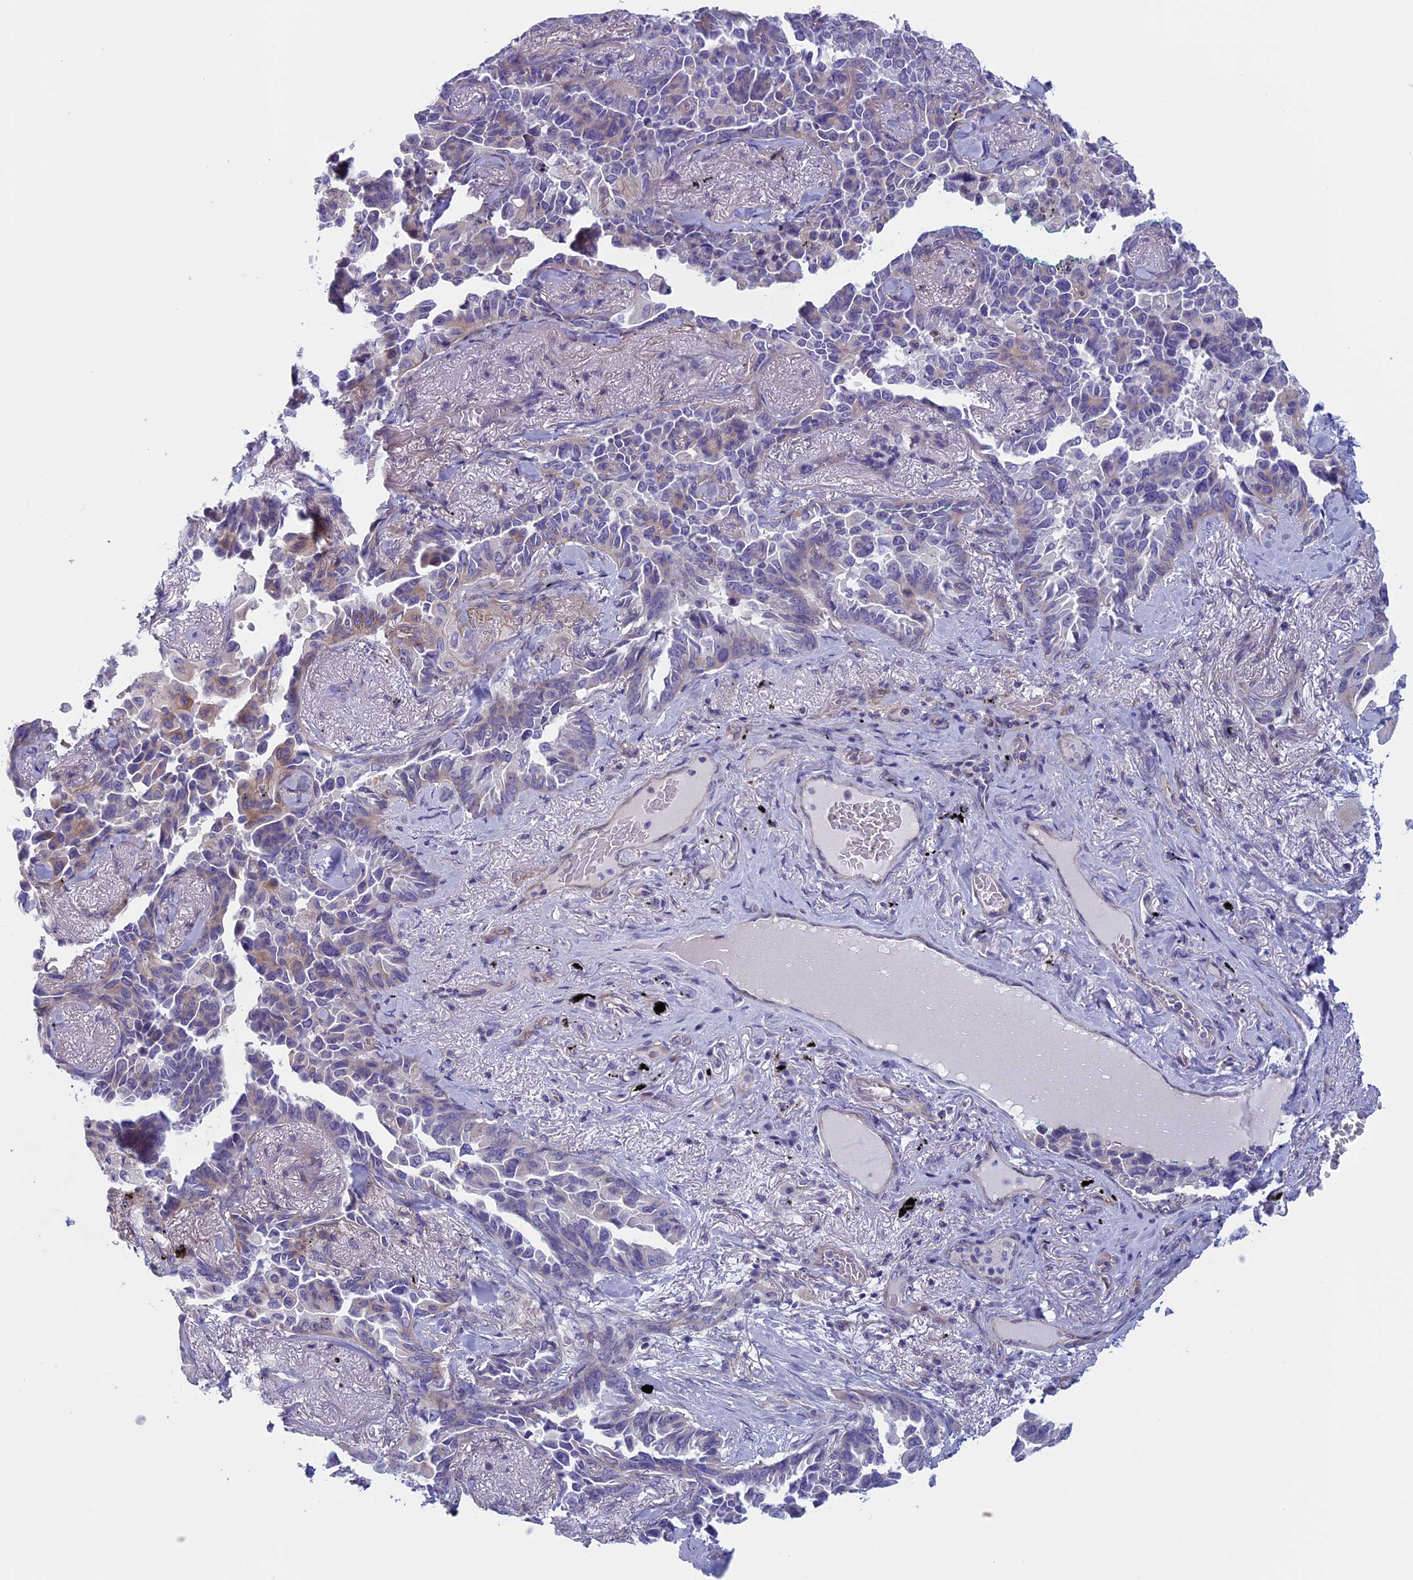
{"staining": {"intensity": "negative", "quantity": "none", "location": "none"}, "tissue": "lung cancer", "cell_type": "Tumor cells", "image_type": "cancer", "snomed": [{"axis": "morphology", "description": "Adenocarcinoma, NOS"}, {"axis": "topography", "description": "Lung"}], "caption": "Lung cancer (adenocarcinoma) was stained to show a protein in brown. There is no significant staining in tumor cells.", "gene": "CNOT6L", "patient": {"sex": "female", "age": 67}}